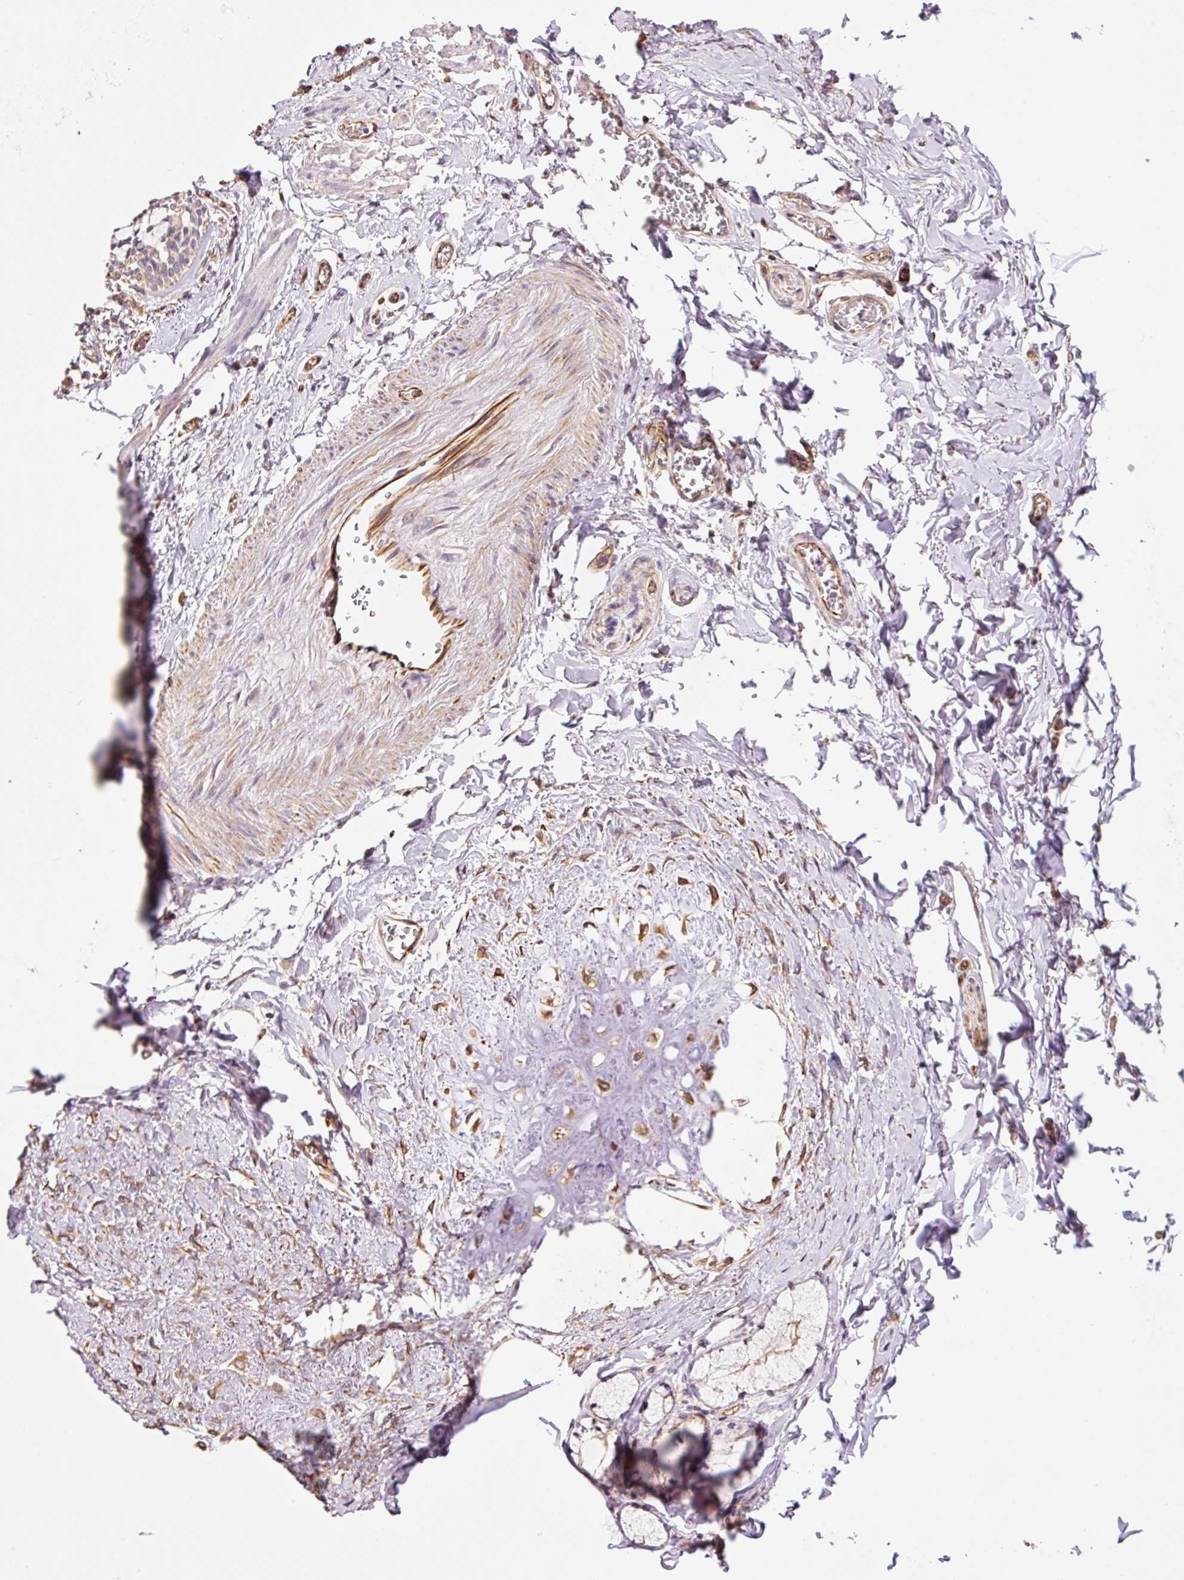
{"staining": {"intensity": "moderate", "quantity": ">75%", "location": "cytoplasmic/membranous"}, "tissue": "soft tissue", "cell_type": "Chondrocytes", "image_type": "normal", "snomed": [{"axis": "morphology", "description": "Normal tissue, NOS"}, {"axis": "morphology", "description": "Degeneration, NOS"}, {"axis": "topography", "description": "Cartilage tissue"}, {"axis": "topography", "description": "Lung"}], "caption": "Benign soft tissue demonstrates moderate cytoplasmic/membranous staining in about >75% of chondrocytes, visualized by immunohistochemistry.", "gene": "PCK2", "patient": {"sex": "female", "age": 61}}